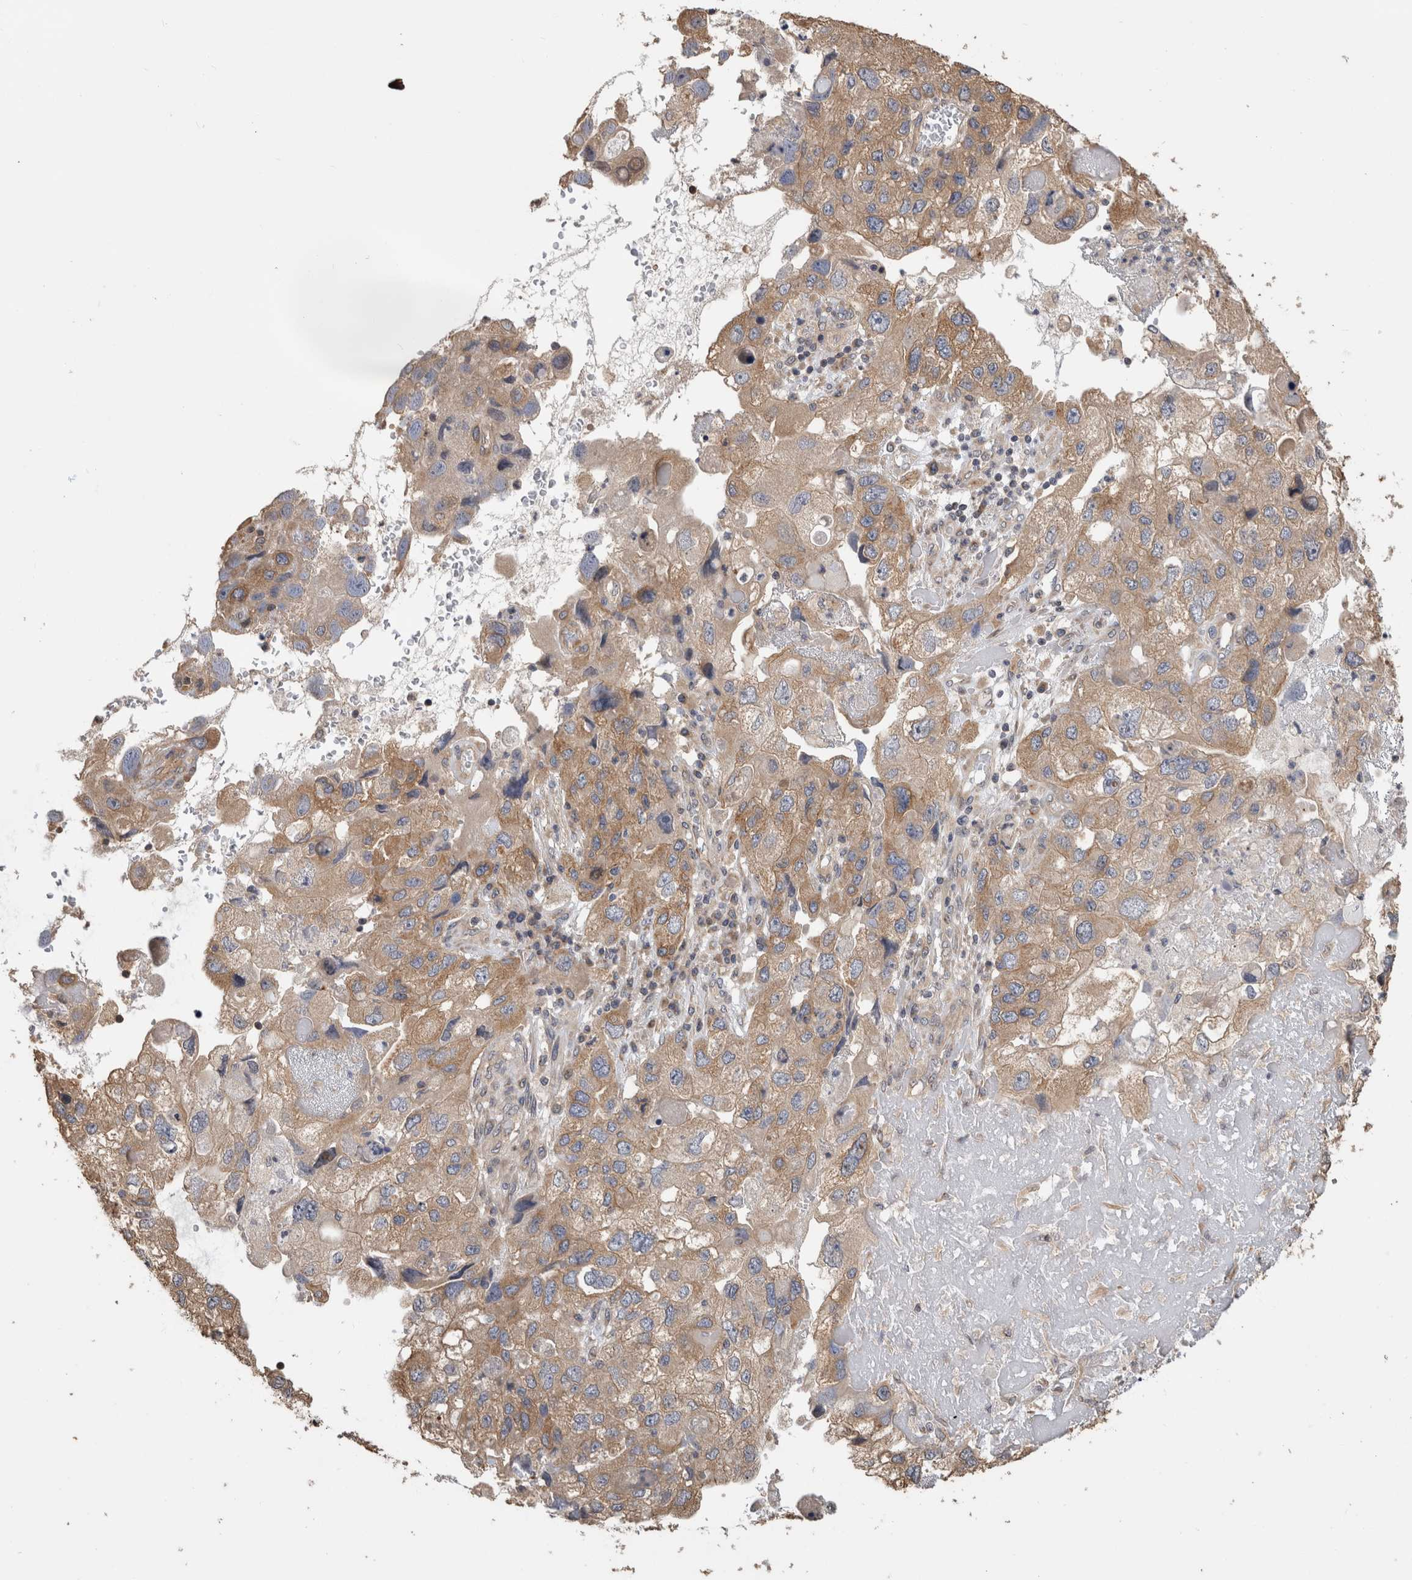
{"staining": {"intensity": "moderate", "quantity": "<25%", "location": "cytoplasmic/membranous"}, "tissue": "endometrial cancer", "cell_type": "Tumor cells", "image_type": "cancer", "snomed": [{"axis": "morphology", "description": "Adenocarcinoma, NOS"}, {"axis": "topography", "description": "Endometrium"}], "caption": "Immunohistochemical staining of human endometrial cancer displays low levels of moderate cytoplasmic/membranous protein positivity in about <25% of tumor cells.", "gene": "CLIP1", "patient": {"sex": "female", "age": 49}}